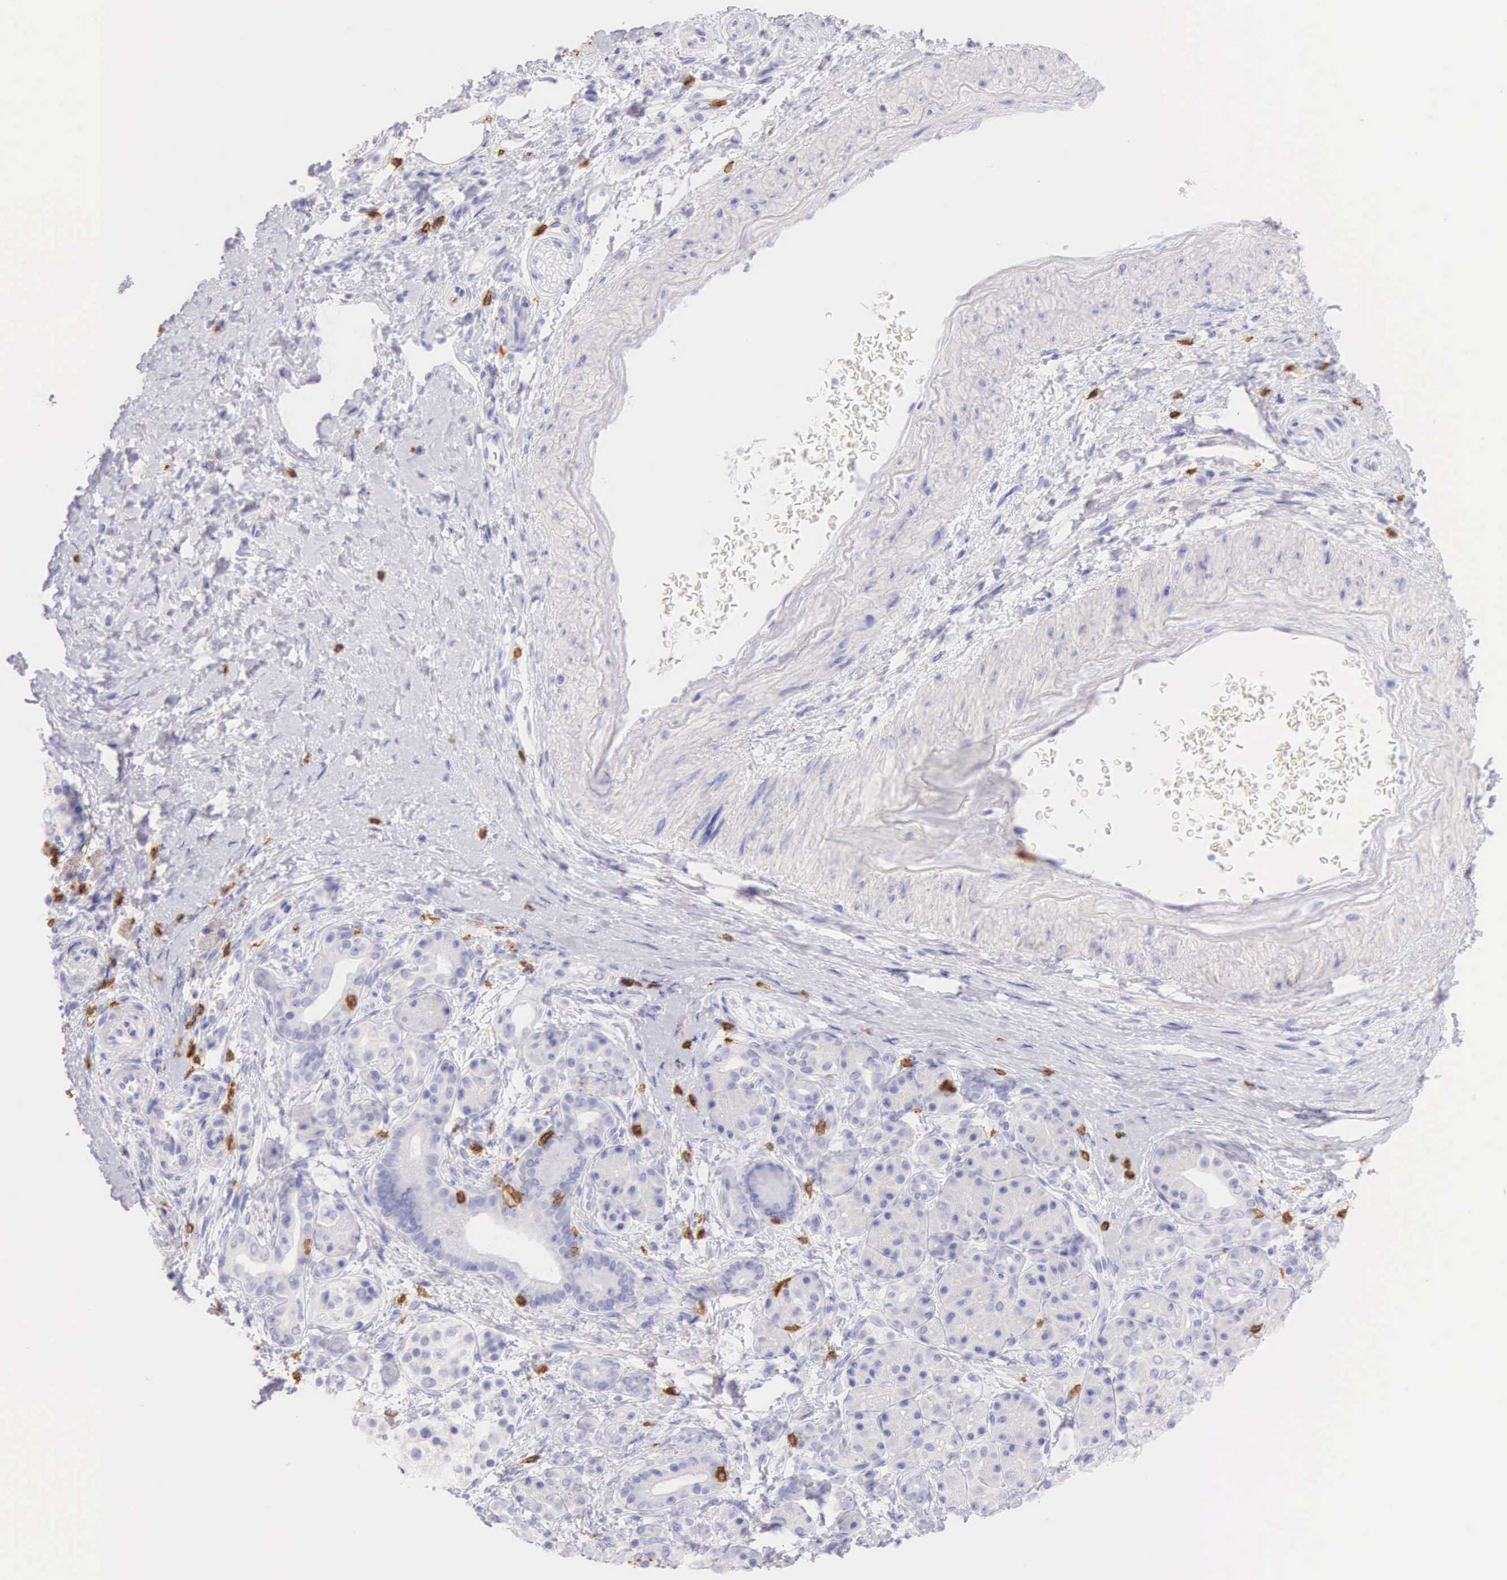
{"staining": {"intensity": "negative", "quantity": "none", "location": "none"}, "tissue": "pancreatic cancer", "cell_type": "Tumor cells", "image_type": "cancer", "snomed": [{"axis": "morphology", "description": "Adenocarcinoma, NOS"}, {"axis": "topography", "description": "Pancreas"}], "caption": "Immunohistochemical staining of pancreatic cancer (adenocarcinoma) reveals no significant staining in tumor cells.", "gene": "CD3E", "patient": {"sex": "female", "age": 66}}